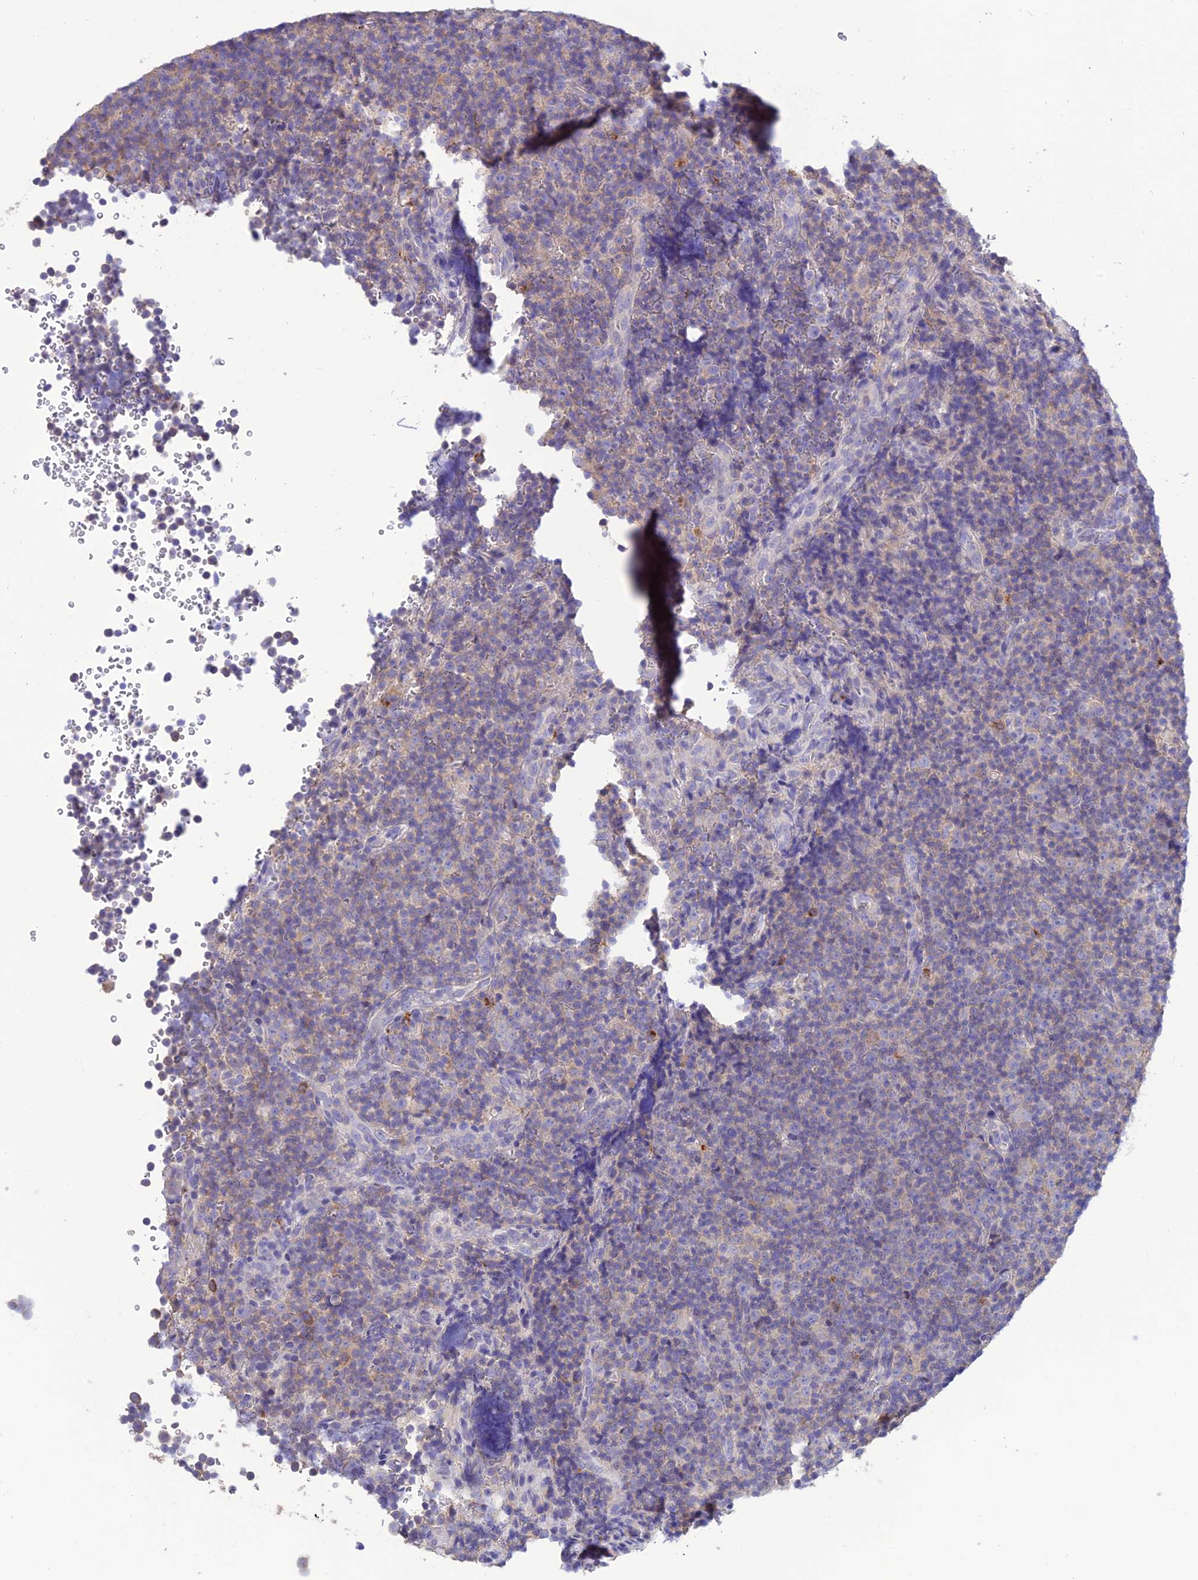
{"staining": {"intensity": "weak", "quantity": "<25%", "location": "cytoplasmic/membranous"}, "tissue": "lymphoma", "cell_type": "Tumor cells", "image_type": "cancer", "snomed": [{"axis": "morphology", "description": "Malignant lymphoma, non-Hodgkin's type, Low grade"}, {"axis": "topography", "description": "Lymph node"}], "caption": "Human lymphoma stained for a protein using IHC shows no expression in tumor cells.", "gene": "SFT2D2", "patient": {"sex": "female", "age": 67}}